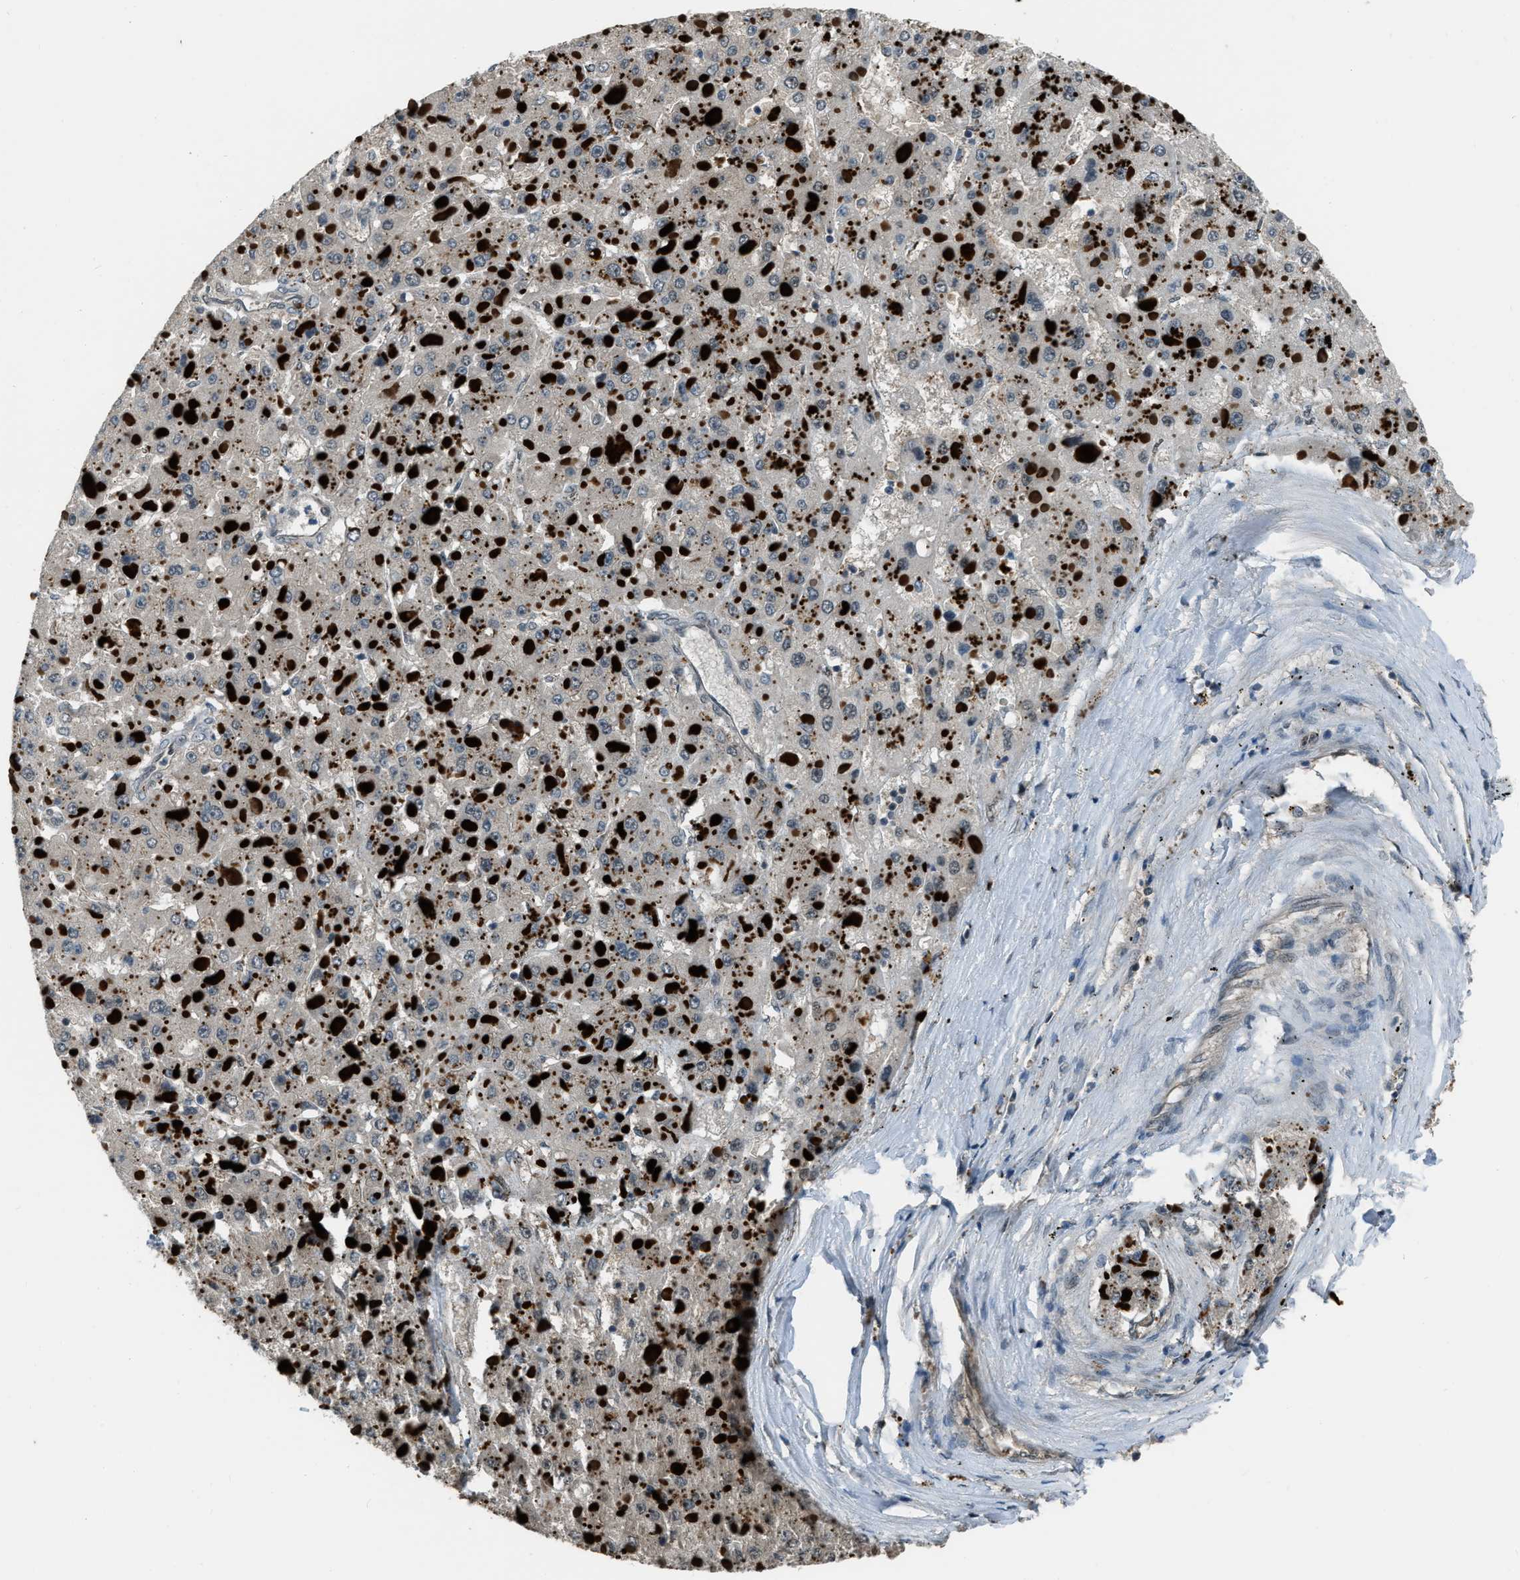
{"staining": {"intensity": "negative", "quantity": "none", "location": "none"}, "tissue": "liver cancer", "cell_type": "Tumor cells", "image_type": "cancer", "snomed": [{"axis": "morphology", "description": "Carcinoma, Hepatocellular, NOS"}, {"axis": "topography", "description": "Liver"}], "caption": "High magnification brightfield microscopy of hepatocellular carcinoma (liver) stained with DAB (3,3'-diaminobenzidine) (brown) and counterstained with hematoxylin (blue): tumor cells show no significant staining. (DAB IHC, high magnification).", "gene": "NUDCD3", "patient": {"sex": "female", "age": 73}}